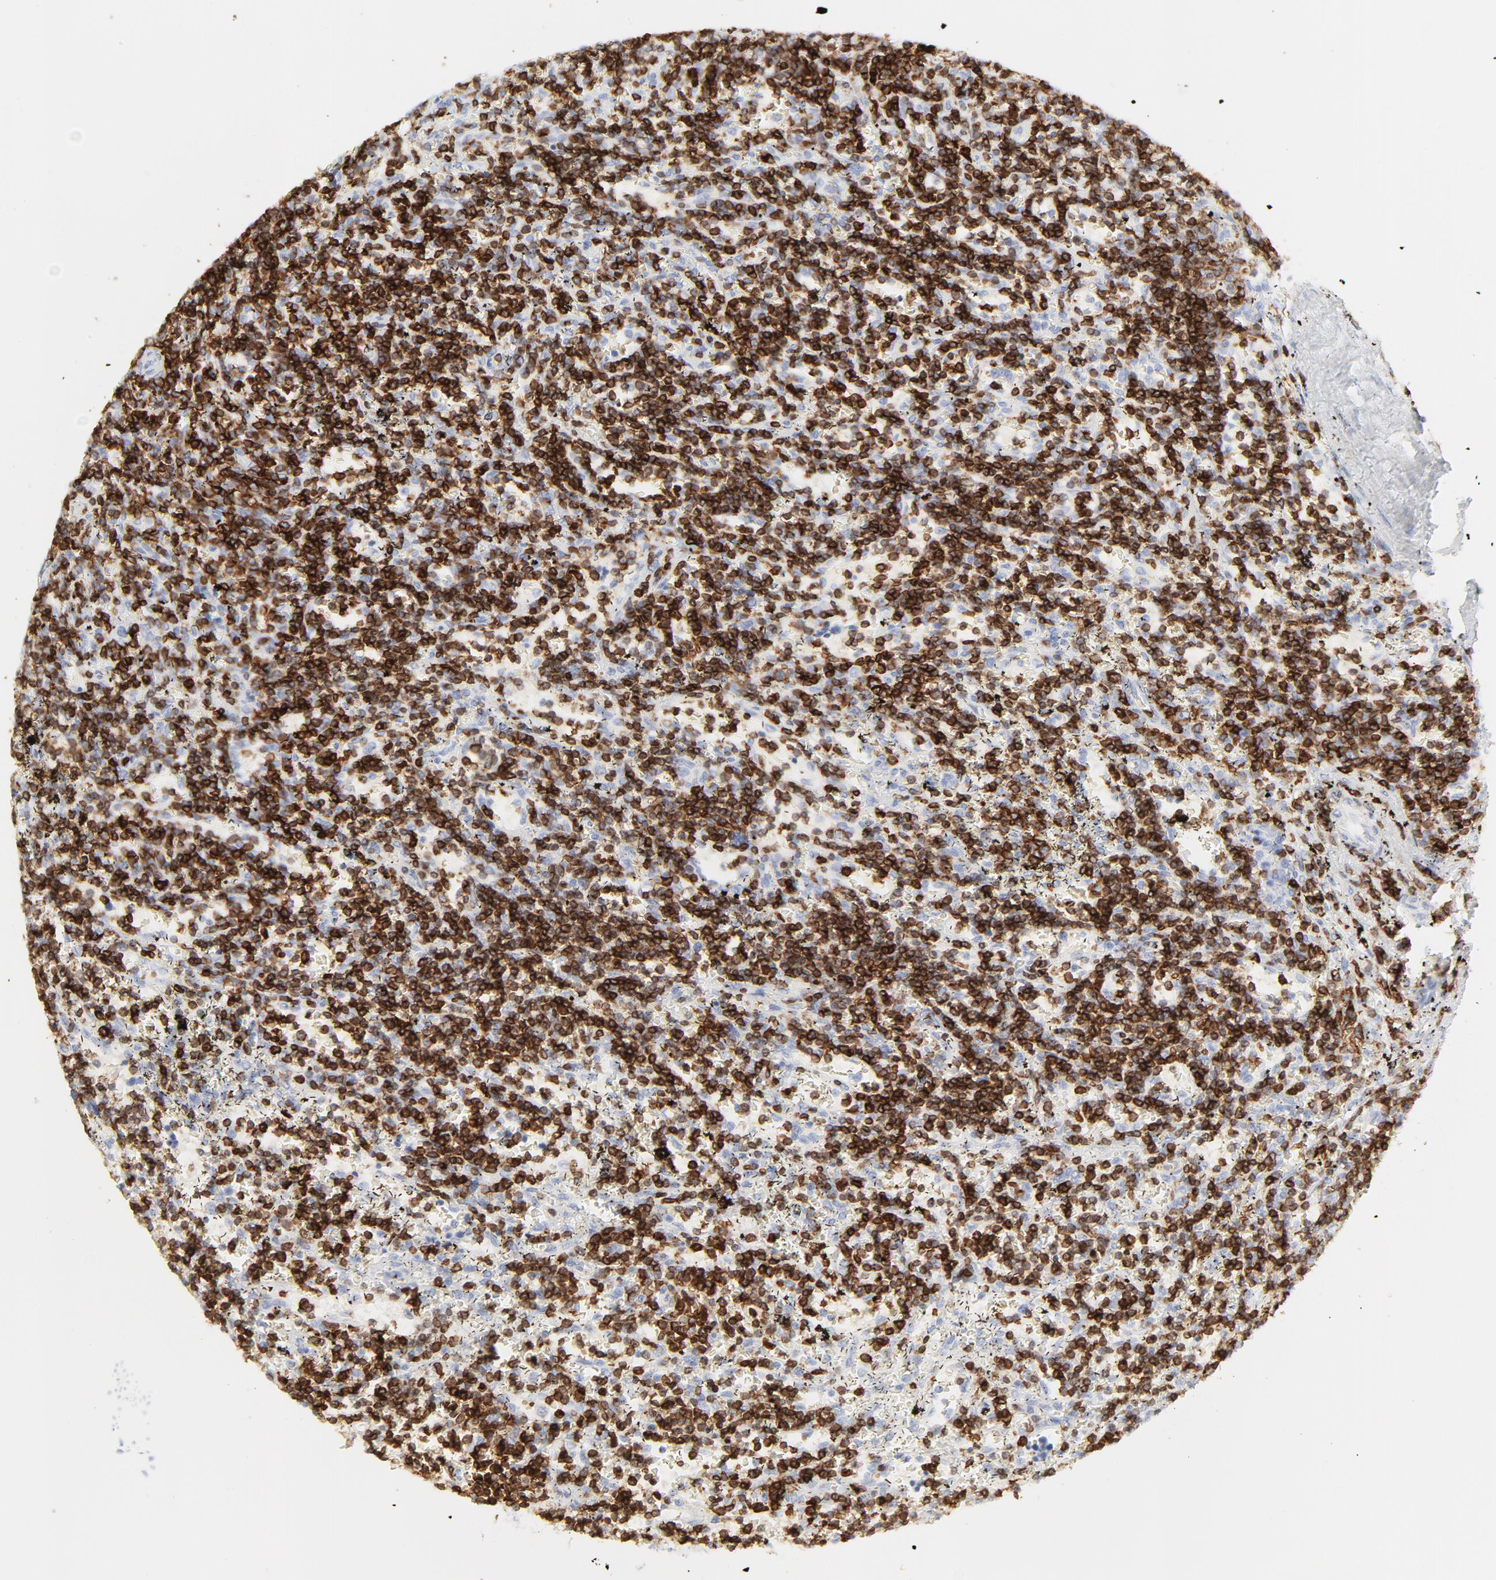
{"staining": {"intensity": "strong", "quantity": ">75%", "location": "cytoplasmic/membranous"}, "tissue": "lymphoma", "cell_type": "Tumor cells", "image_type": "cancer", "snomed": [{"axis": "morphology", "description": "Malignant lymphoma, non-Hodgkin's type, Low grade"}, {"axis": "topography", "description": "Spleen"}], "caption": "Tumor cells show high levels of strong cytoplasmic/membranous expression in approximately >75% of cells in human low-grade malignant lymphoma, non-Hodgkin's type.", "gene": "CCR7", "patient": {"sex": "male", "age": 60}}